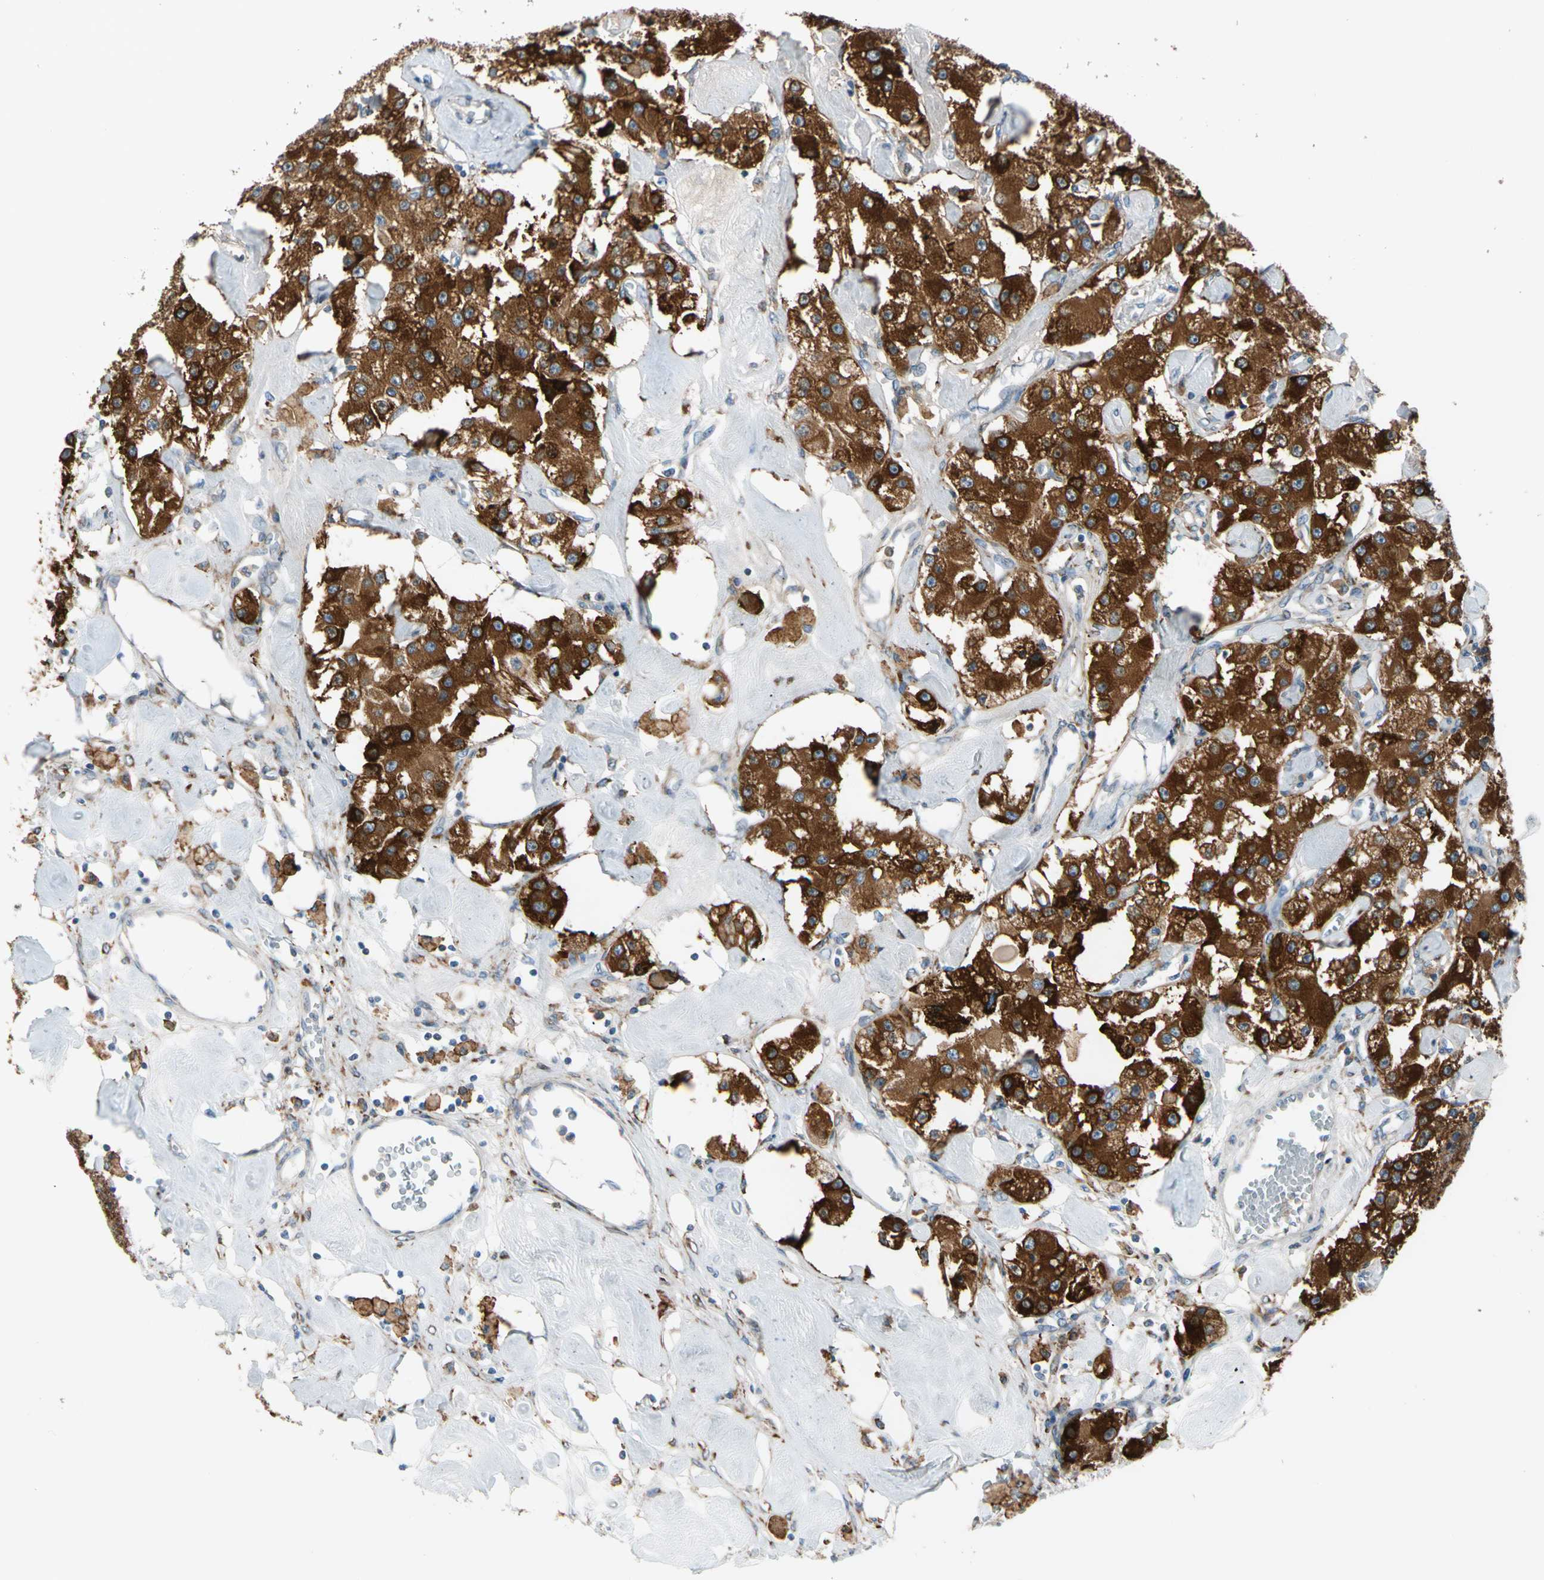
{"staining": {"intensity": "strong", "quantity": ">75%", "location": "cytoplasmic/membranous"}, "tissue": "carcinoid", "cell_type": "Tumor cells", "image_type": "cancer", "snomed": [{"axis": "morphology", "description": "Carcinoid, malignant, NOS"}, {"axis": "topography", "description": "Pancreas"}], "caption": "Protein staining of carcinoid tissue displays strong cytoplasmic/membranous positivity in approximately >75% of tumor cells.", "gene": "LRPAP1", "patient": {"sex": "male", "age": 41}}